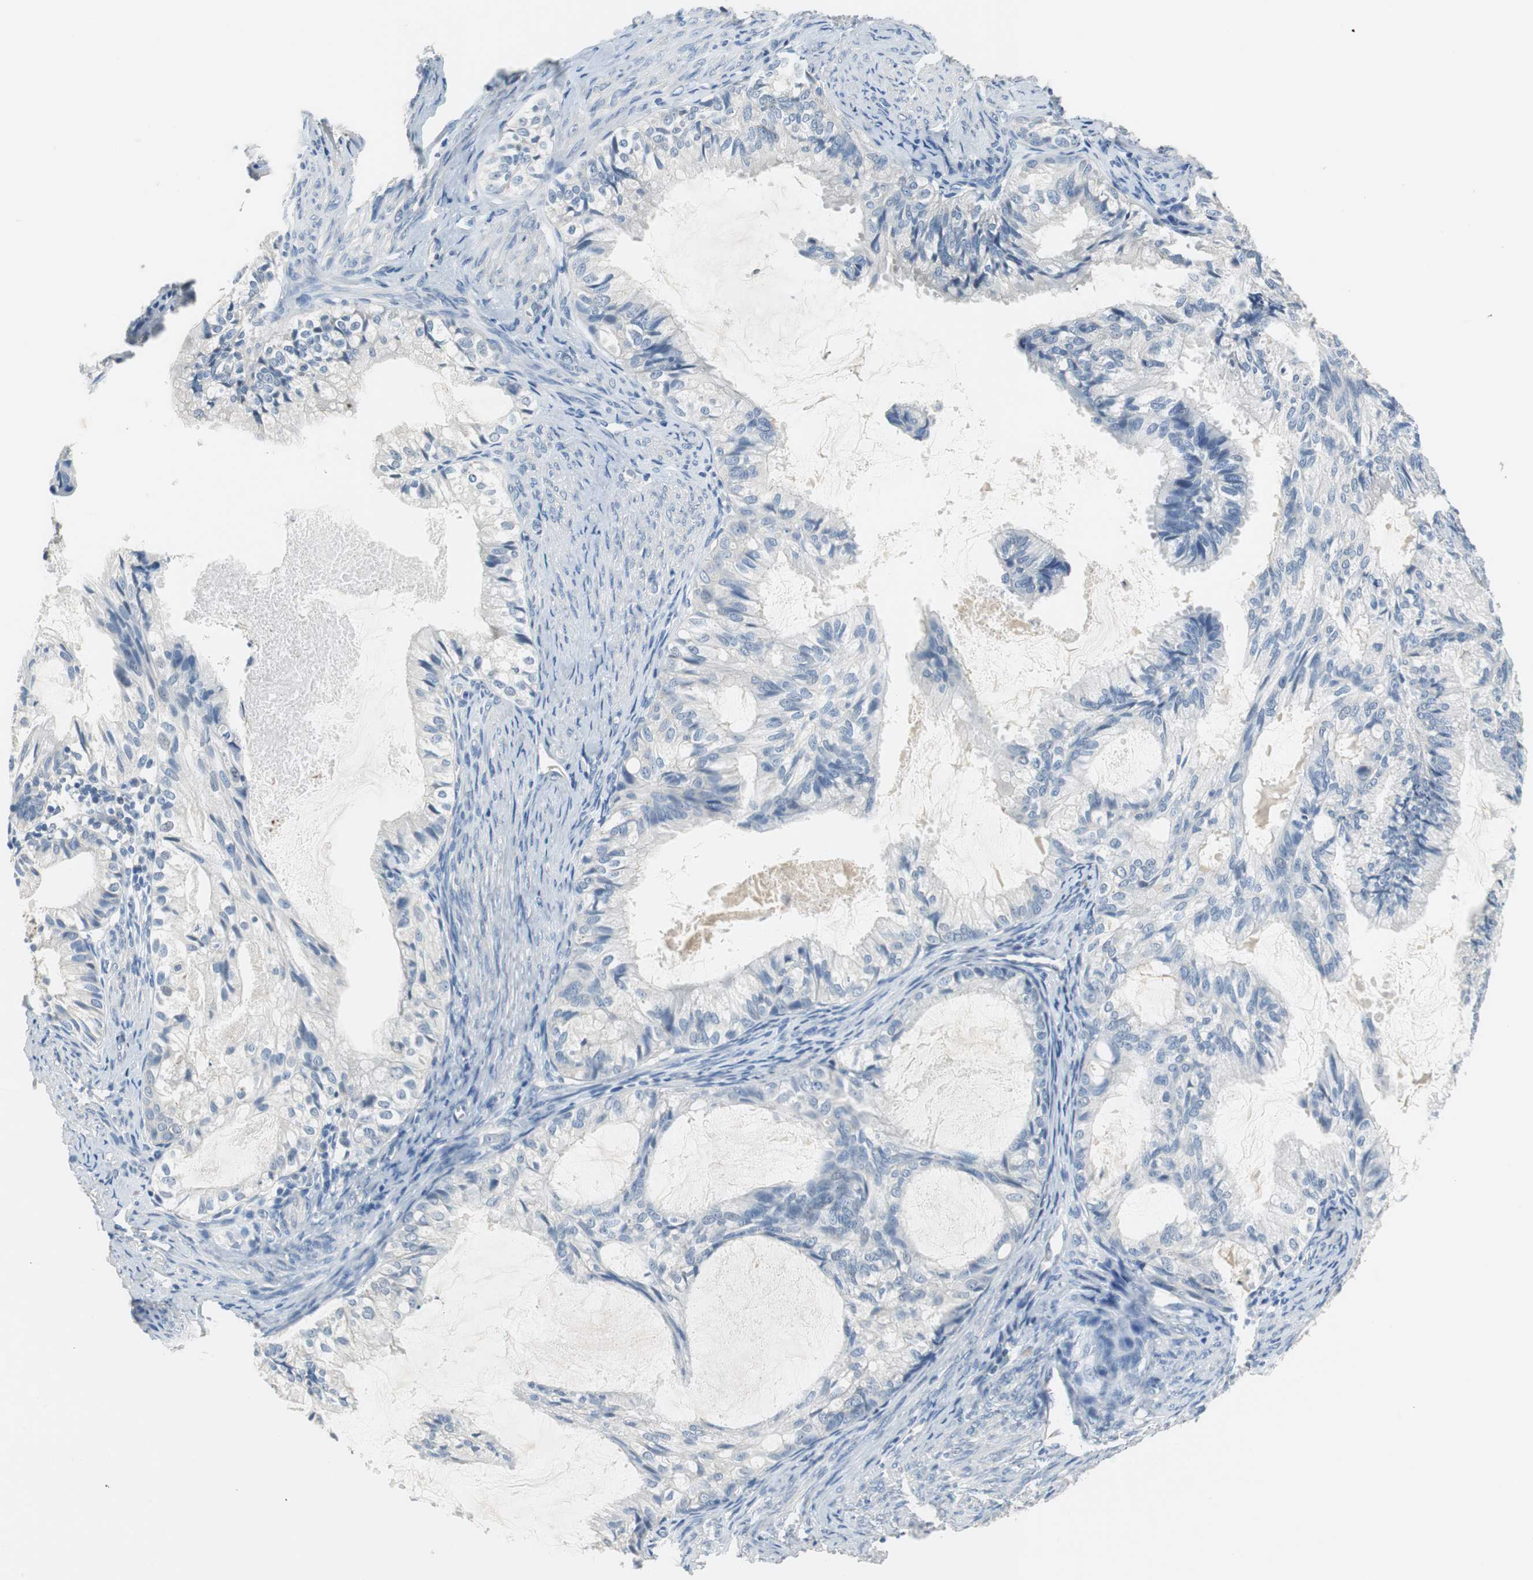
{"staining": {"intensity": "negative", "quantity": "none", "location": "none"}, "tissue": "cervical cancer", "cell_type": "Tumor cells", "image_type": "cancer", "snomed": [{"axis": "morphology", "description": "Normal tissue, NOS"}, {"axis": "morphology", "description": "Adenocarcinoma, NOS"}, {"axis": "topography", "description": "Cervix"}, {"axis": "topography", "description": "Endometrium"}], "caption": "Tumor cells are negative for brown protein staining in adenocarcinoma (cervical).", "gene": "MUC7", "patient": {"sex": "female", "age": 86}}